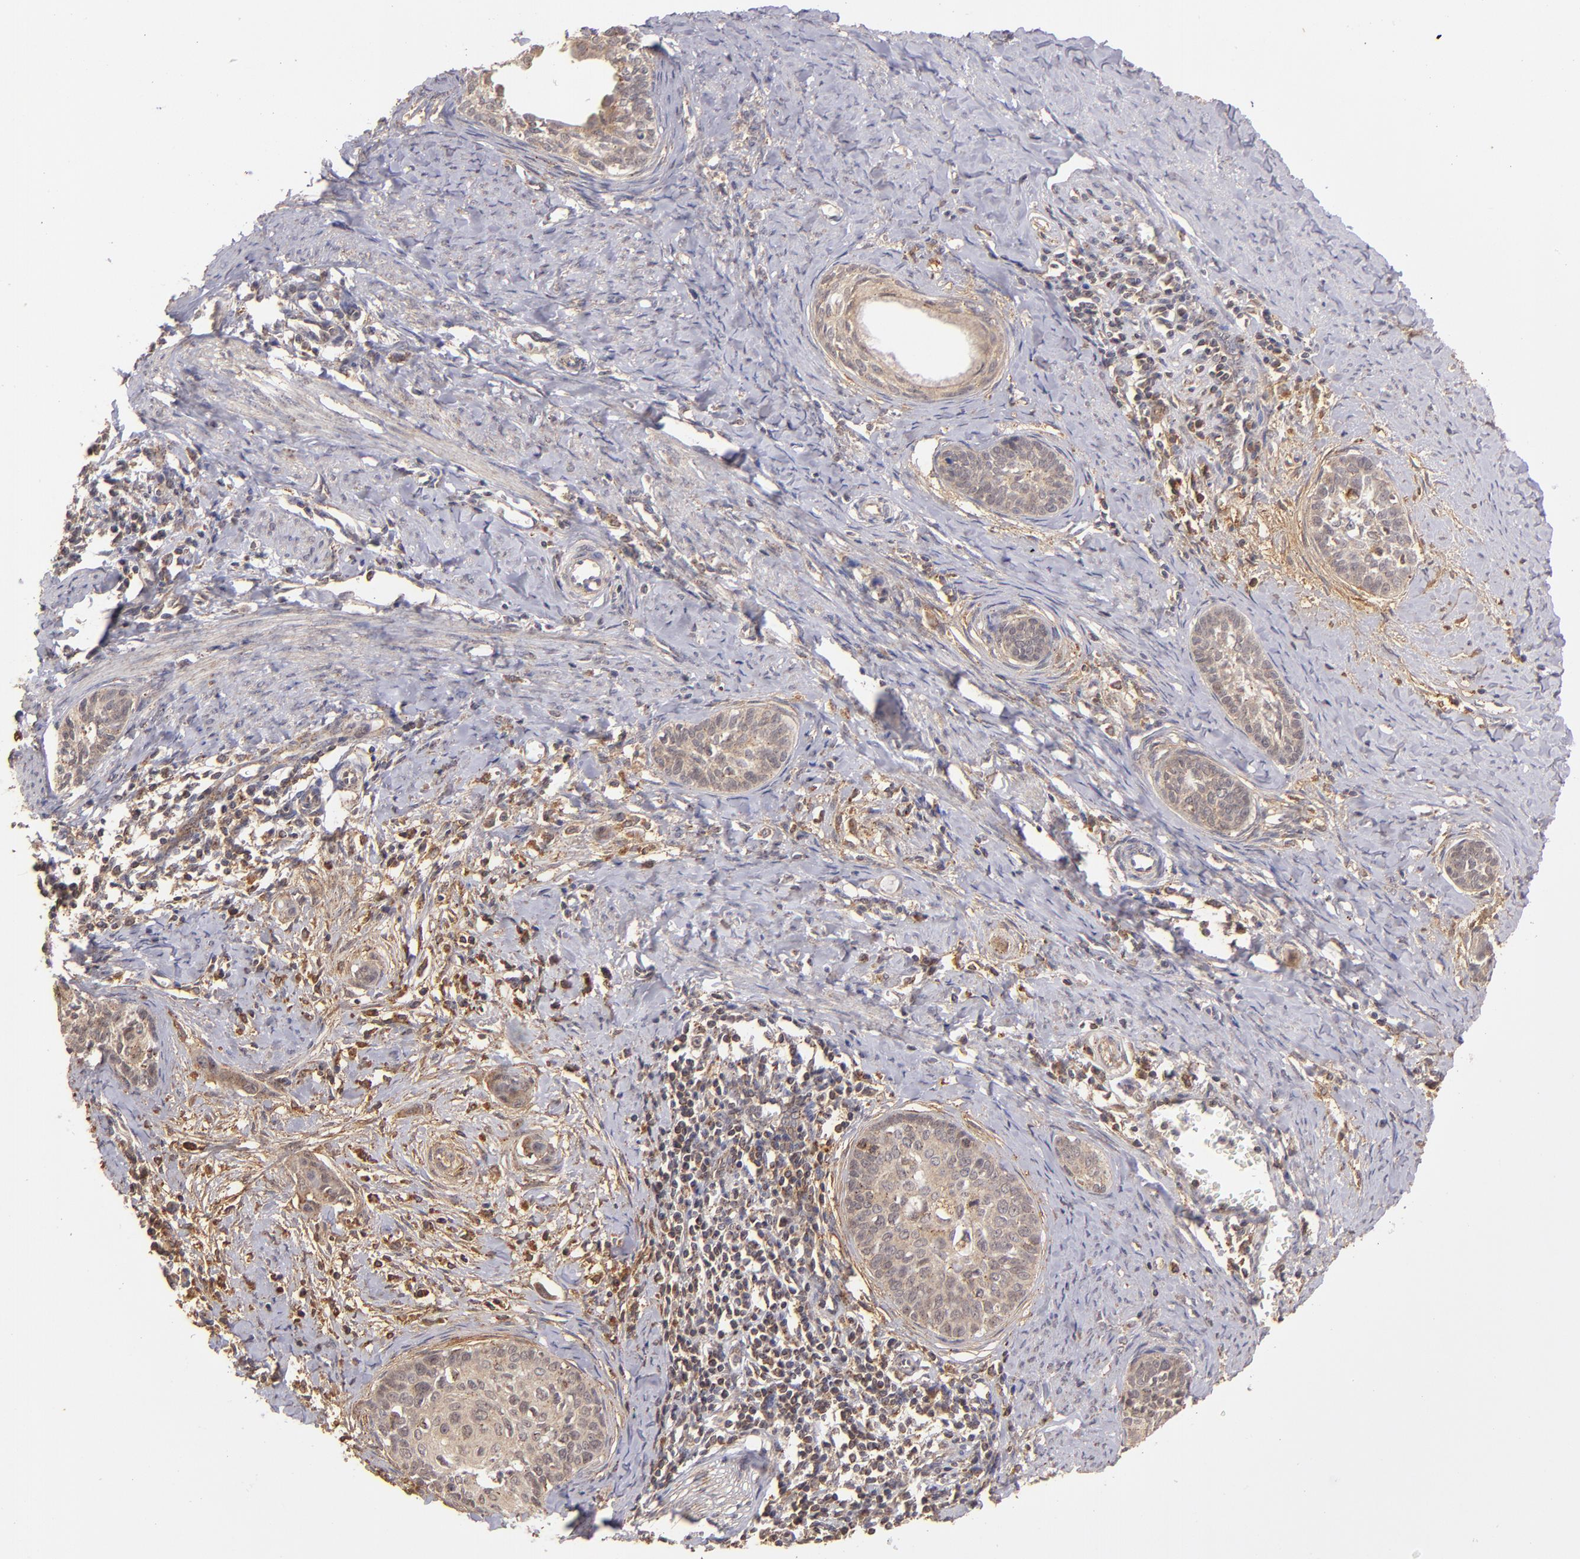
{"staining": {"intensity": "moderate", "quantity": ">75%", "location": "cytoplasmic/membranous"}, "tissue": "cervical cancer", "cell_type": "Tumor cells", "image_type": "cancer", "snomed": [{"axis": "morphology", "description": "Squamous cell carcinoma, NOS"}, {"axis": "topography", "description": "Cervix"}], "caption": "Protein staining of cervical cancer tissue reveals moderate cytoplasmic/membranous expression in approximately >75% of tumor cells. The staining was performed using DAB to visualize the protein expression in brown, while the nuclei were stained in blue with hematoxylin (Magnification: 20x).", "gene": "ZFYVE1", "patient": {"sex": "female", "age": 33}}